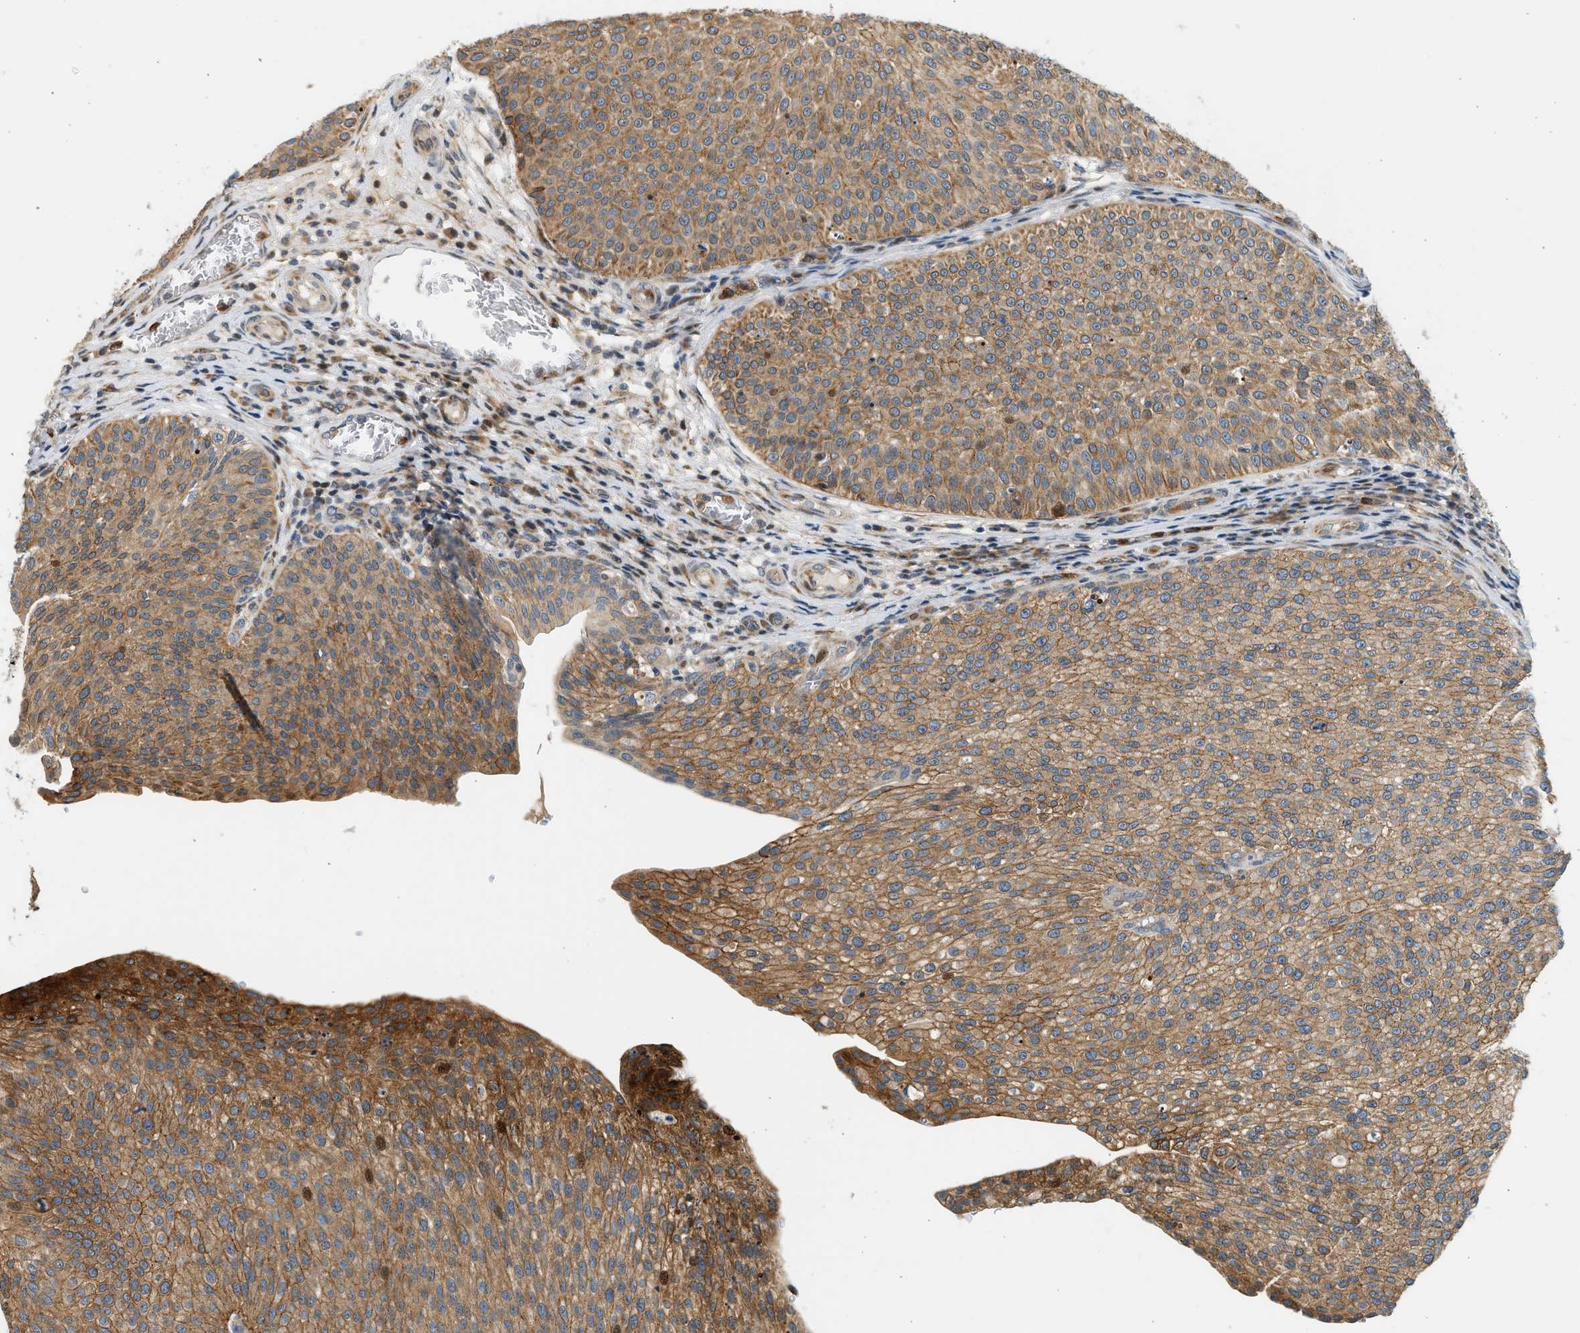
{"staining": {"intensity": "moderate", "quantity": ">75%", "location": "cytoplasmic/membranous"}, "tissue": "urothelial cancer", "cell_type": "Tumor cells", "image_type": "cancer", "snomed": [{"axis": "morphology", "description": "Urothelial carcinoma, Low grade"}, {"axis": "topography", "description": "Smooth muscle"}, {"axis": "topography", "description": "Urinary bladder"}], "caption": "Brown immunohistochemical staining in urothelial cancer shows moderate cytoplasmic/membranous positivity in about >75% of tumor cells.", "gene": "NRSN2", "patient": {"sex": "male", "age": 60}}